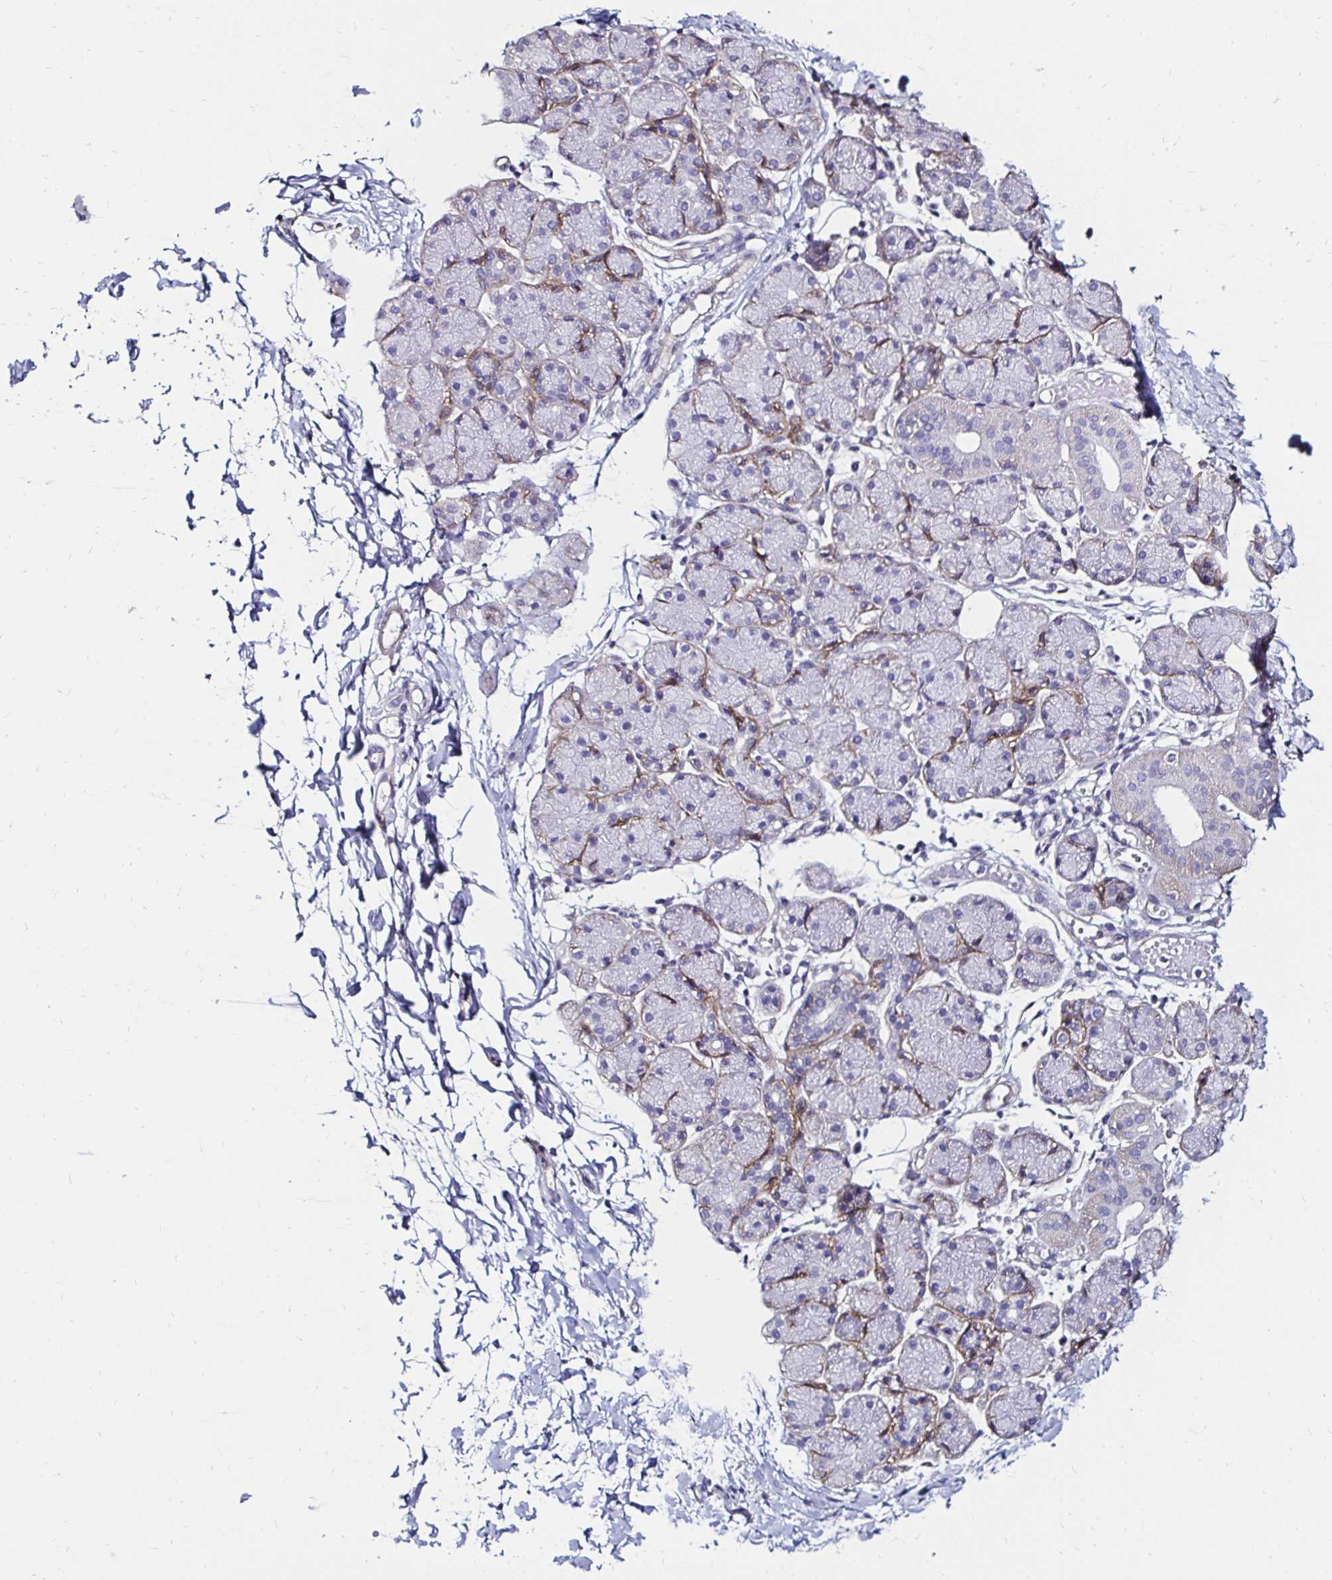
{"staining": {"intensity": "negative", "quantity": "none", "location": "none"}, "tissue": "salivary gland", "cell_type": "Glandular cells", "image_type": "normal", "snomed": [{"axis": "morphology", "description": "Normal tissue, NOS"}, {"axis": "morphology", "description": "Inflammation, NOS"}, {"axis": "topography", "description": "Lymph node"}, {"axis": "topography", "description": "Salivary gland"}], "caption": "High magnification brightfield microscopy of unremarkable salivary gland stained with DAB (3,3'-diaminobenzidine) (brown) and counterstained with hematoxylin (blue): glandular cells show no significant staining. (Immunohistochemistry (ihc), brightfield microscopy, high magnification).", "gene": "ITGB1", "patient": {"sex": "male", "age": 3}}